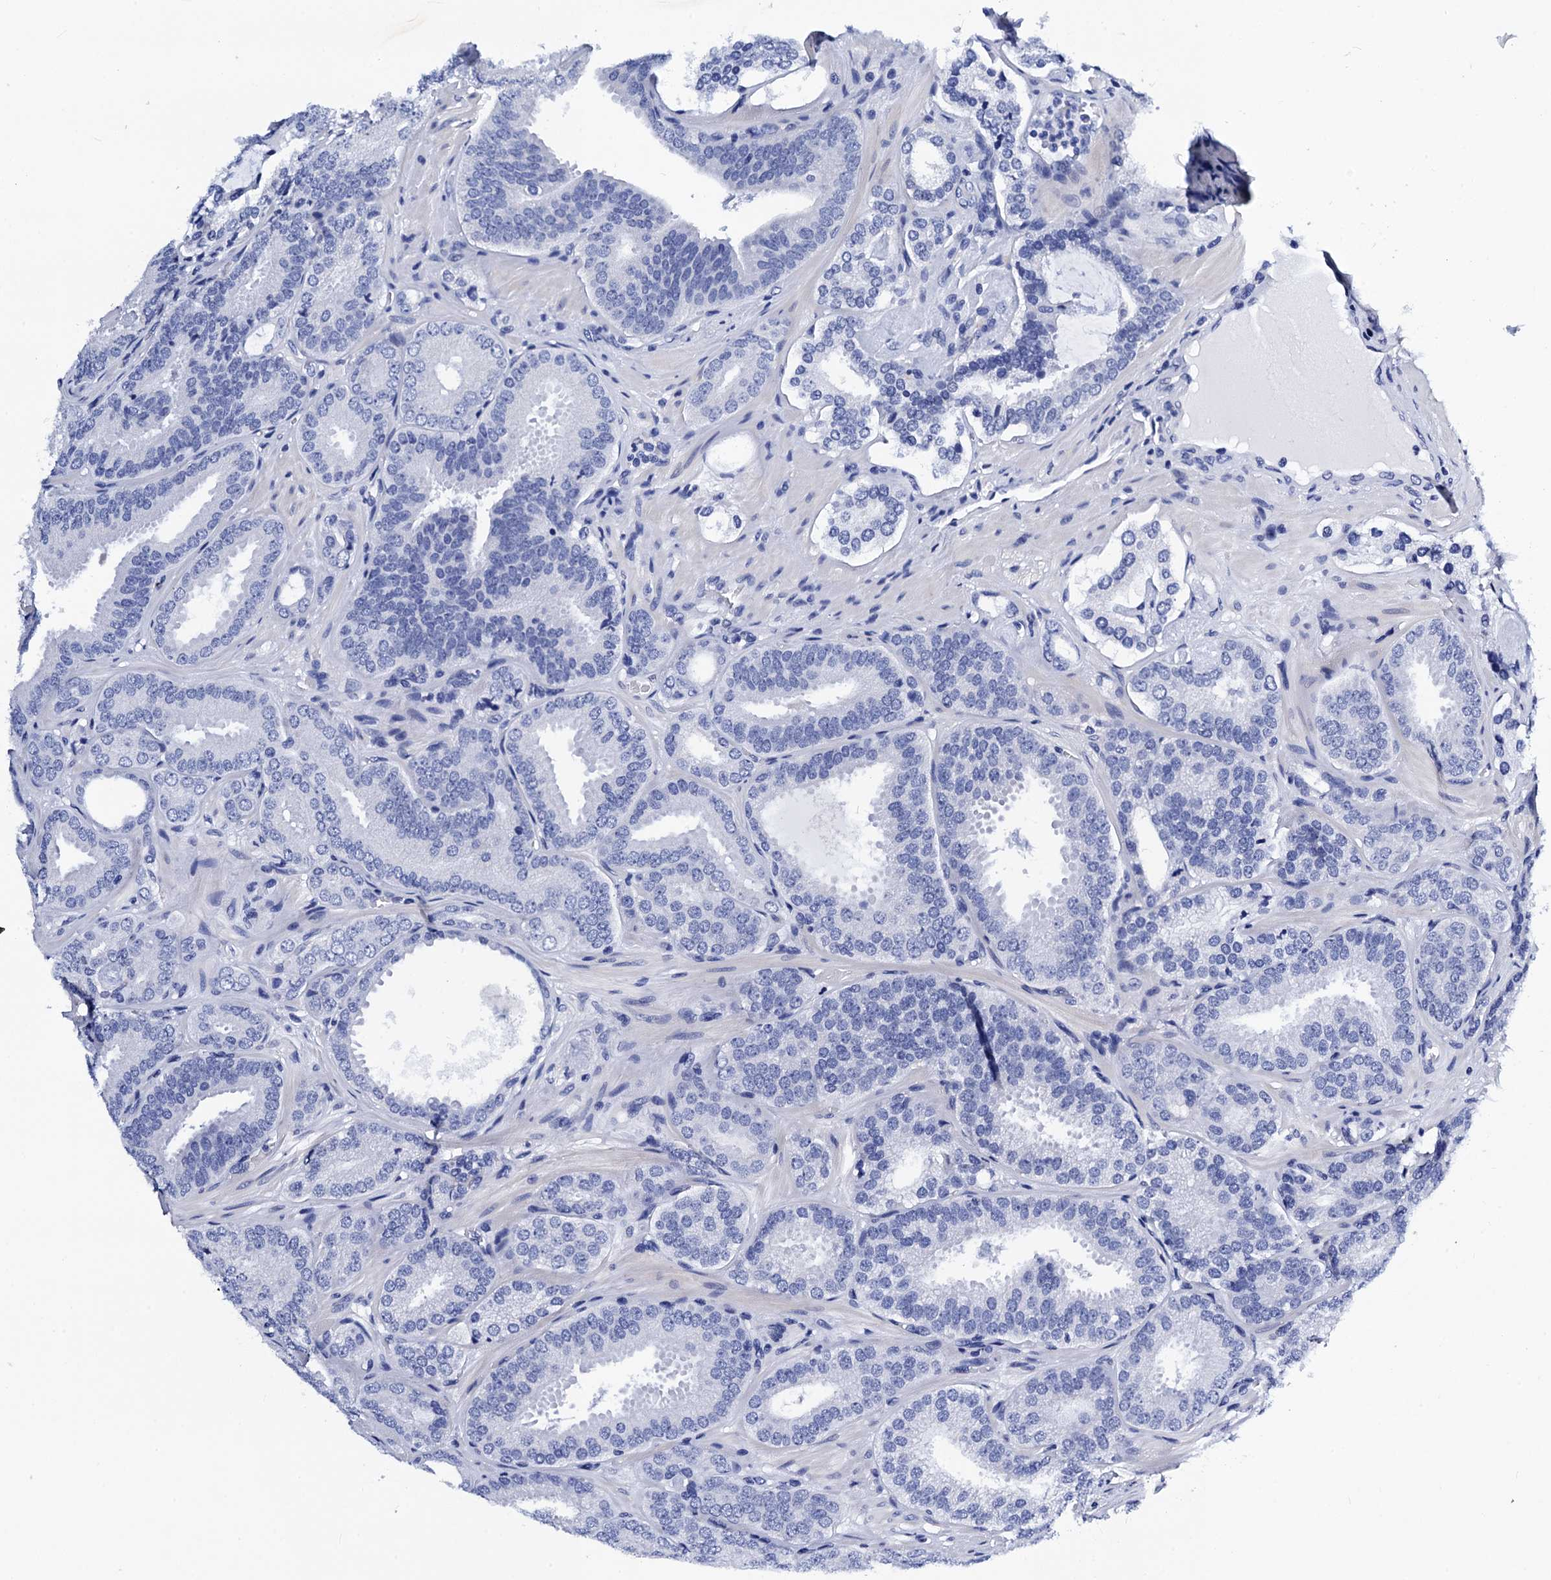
{"staining": {"intensity": "negative", "quantity": "none", "location": "none"}, "tissue": "prostate cancer", "cell_type": "Tumor cells", "image_type": "cancer", "snomed": [{"axis": "morphology", "description": "Adenocarcinoma, High grade"}, {"axis": "topography", "description": "Prostate"}], "caption": "Adenocarcinoma (high-grade) (prostate) stained for a protein using immunohistochemistry (IHC) exhibits no positivity tumor cells.", "gene": "MYBPC3", "patient": {"sex": "male", "age": 63}}